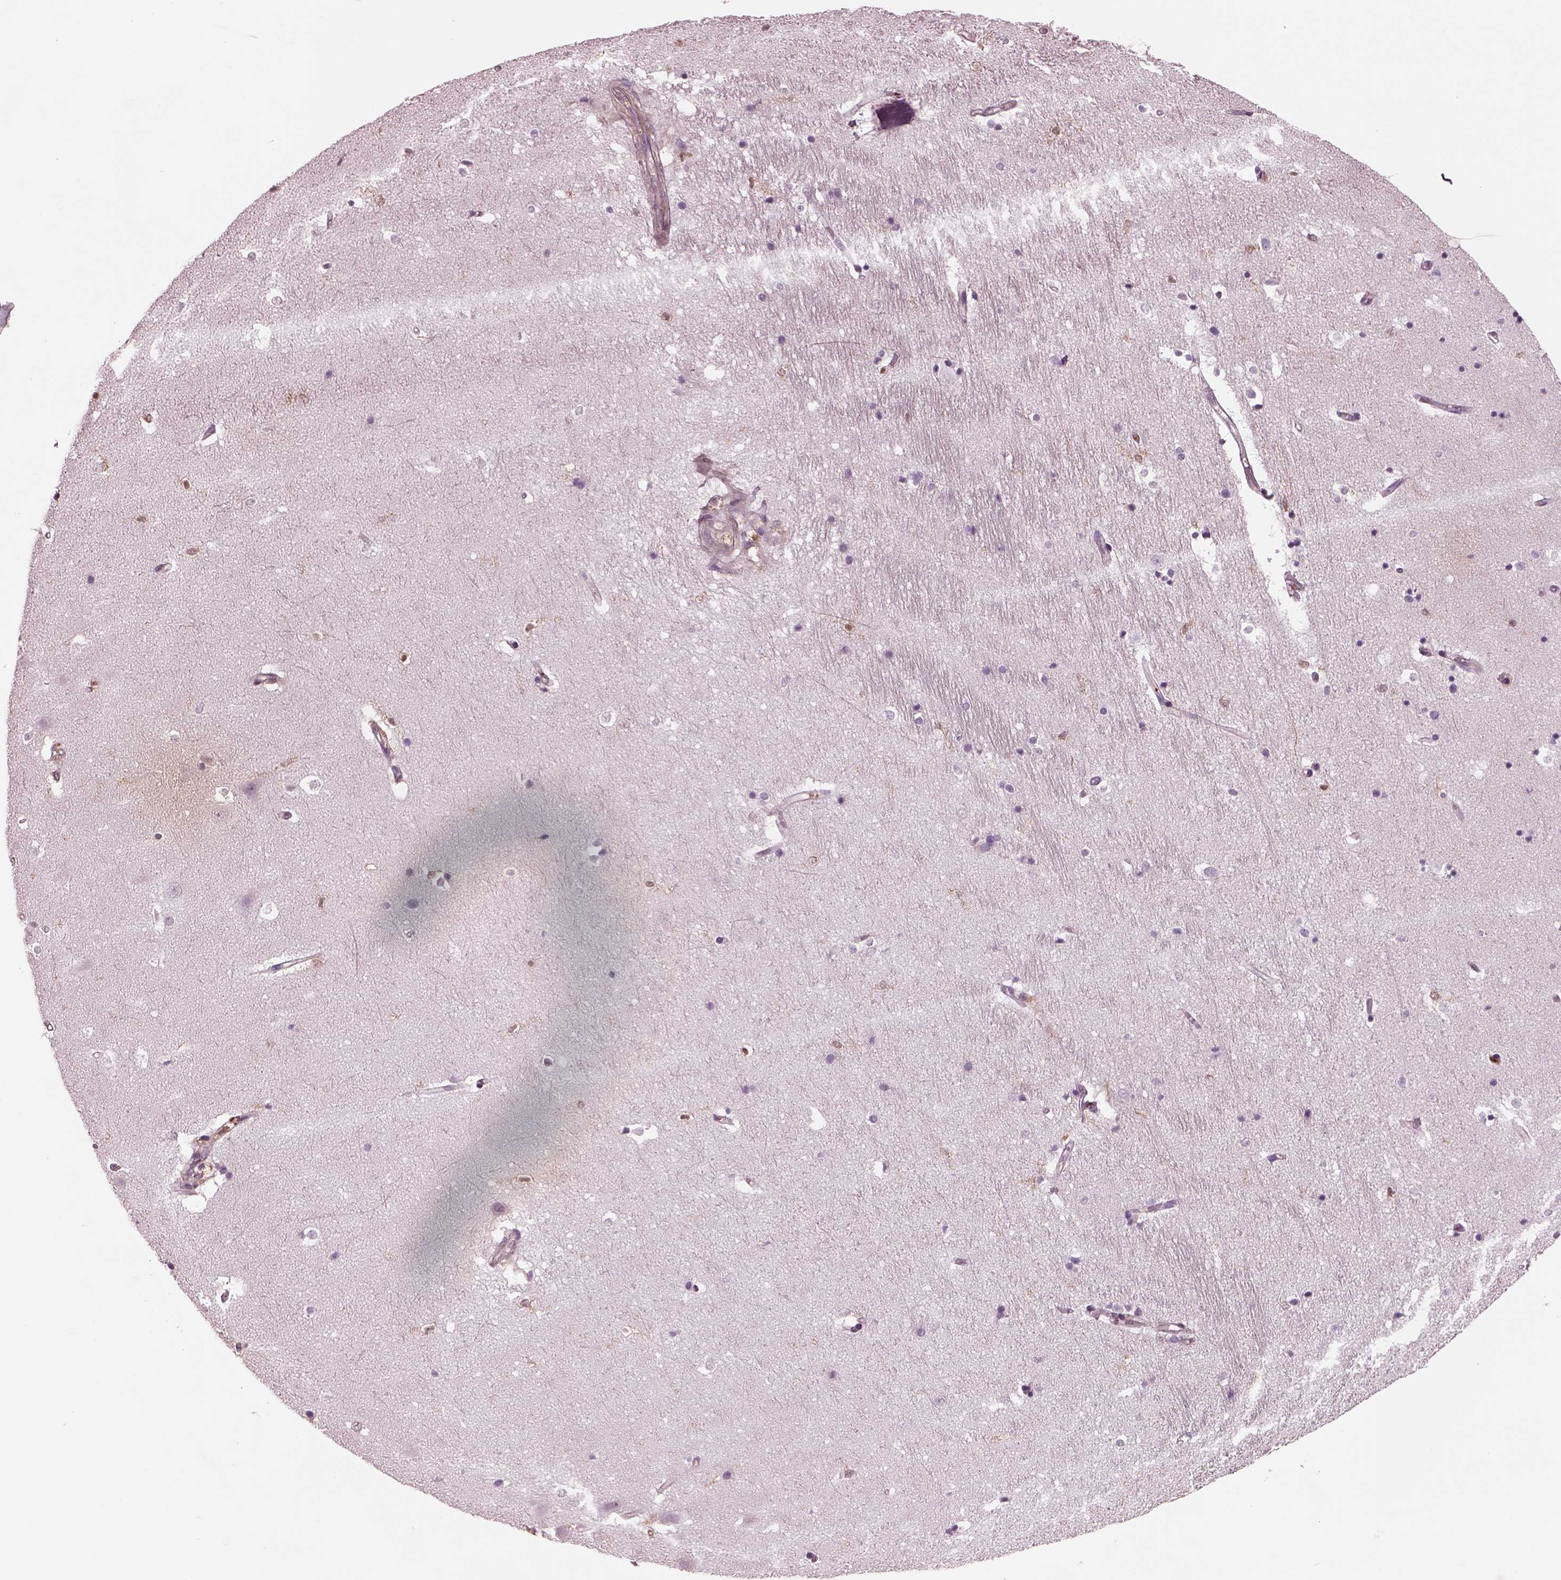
{"staining": {"intensity": "negative", "quantity": "none", "location": "none"}, "tissue": "hippocampus", "cell_type": "Glial cells", "image_type": "normal", "snomed": [{"axis": "morphology", "description": "Normal tissue, NOS"}, {"axis": "topography", "description": "Hippocampus"}], "caption": "DAB immunohistochemical staining of normal hippocampus shows no significant staining in glial cells. (IHC, brightfield microscopy, high magnification).", "gene": "IL31RA", "patient": {"sex": "male", "age": 44}}